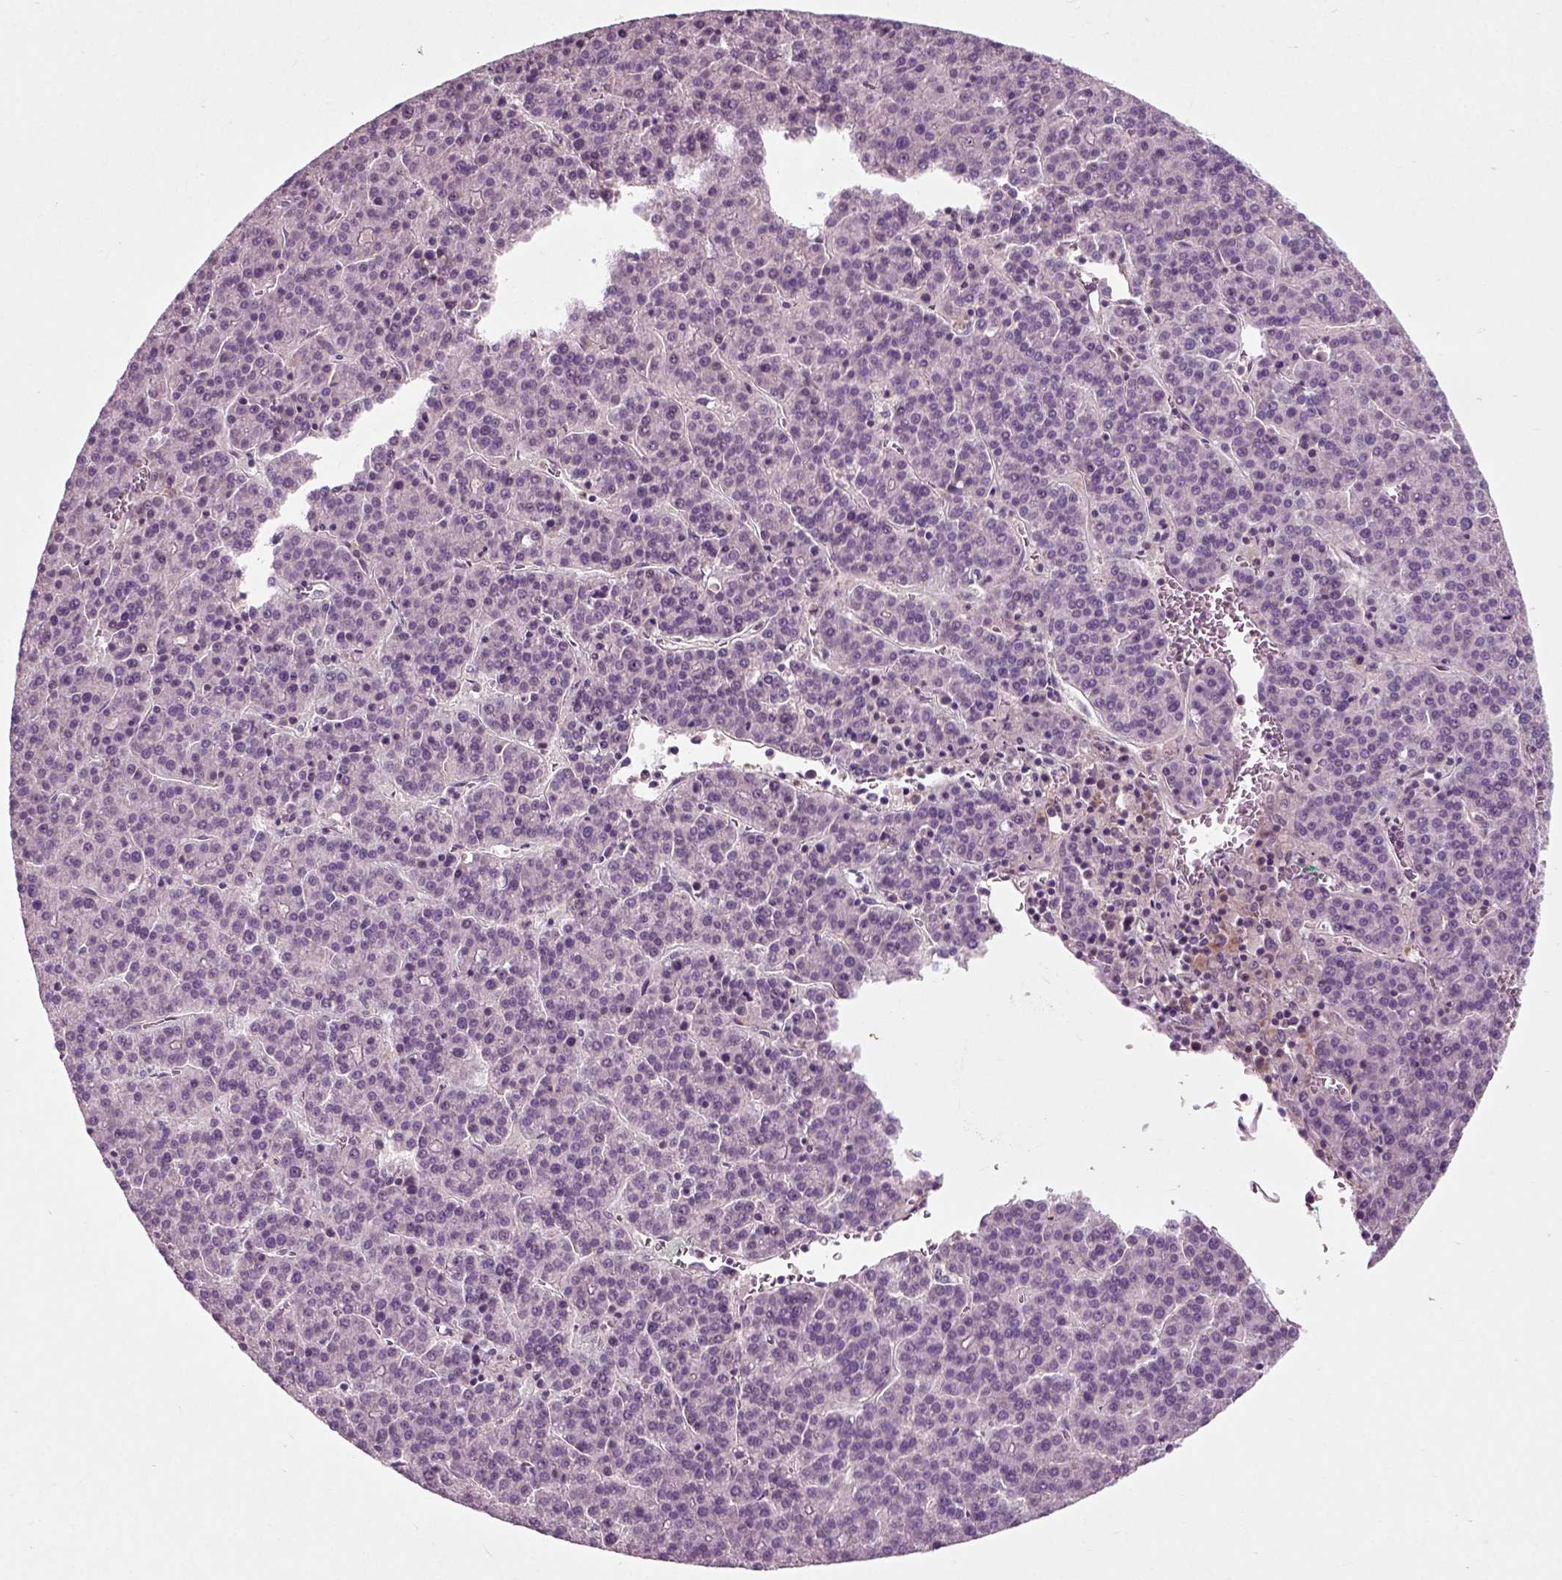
{"staining": {"intensity": "negative", "quantity": "none", "location": "none"}, "tissue": "liver cancer", "cell_type": "Tumor cells", "image_type": "cancer", "snomed": [{"axis": "morphology", "description": "Carcinoma, Hepatocellular, NOS"}, {"axis": "topography", "description": "Liver"}], "caption": "A micrograph of liver cancer stained for a protein displays no brown staining in tumor cells. (DAB immunohistochemistry visualized using brightfield microscopy, high magnification).", "gene": "RND2", "patient": {"sex": "female", "age": 58}}